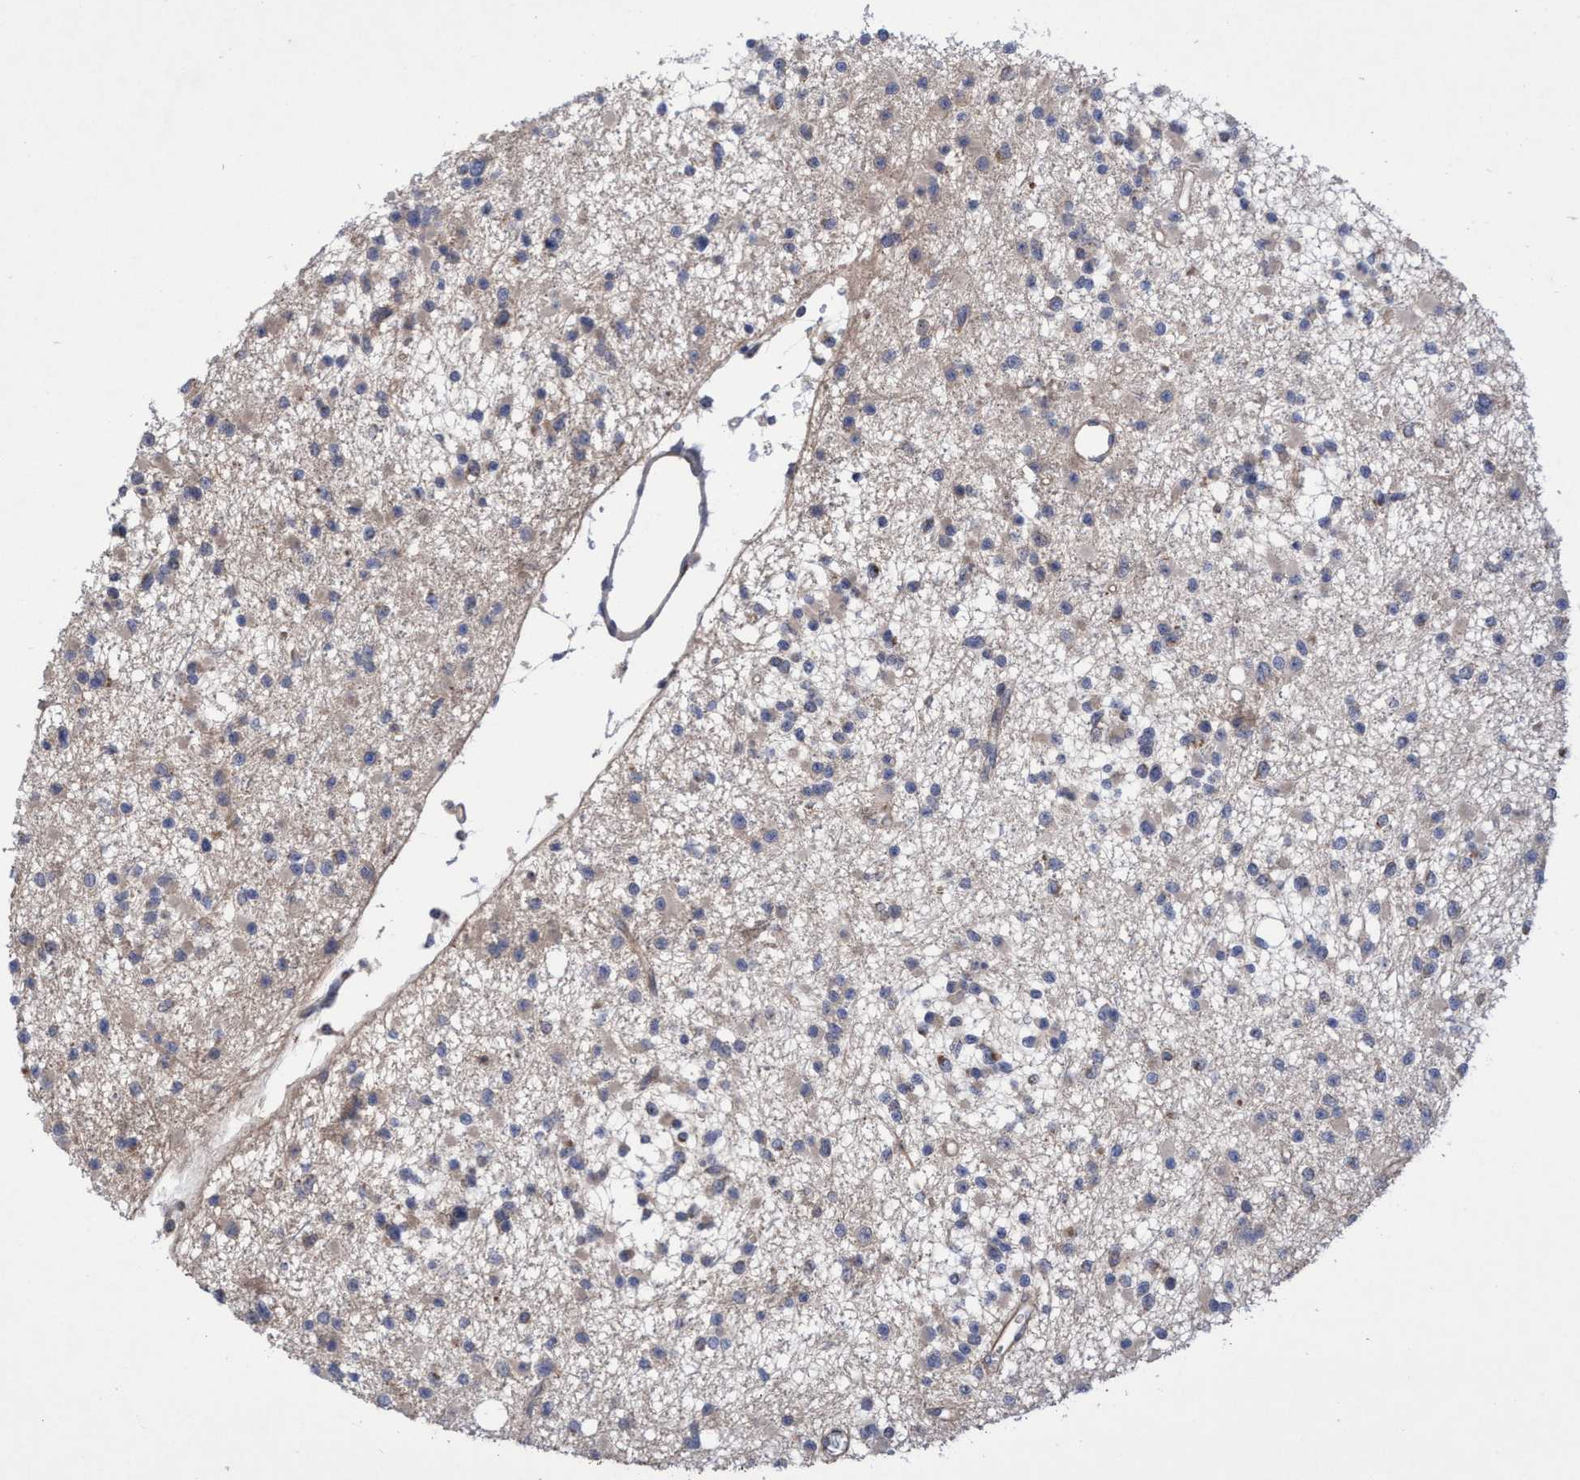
{"staining": {"intensity": "negative", "quantity": "none", "location": "none"}, "tissue": "glioma", "cell_type": "Tumor cells", "image_type": "cancer", "snomed": [{"axis": "morphology", "description": "Glioma, malignant, Low grade"}, {"axis": "topography", "description": "Brain"}], "caption": "Histopathology image shows no protein staining in tumor cells of malignant glioma (low-grade) tissue. (Stains: DAB immunohistochemistry with hematoxylin counter stain, Microscopy: brightfield microscopy at high magnification).", "gene": "P2RY14", "patient": {"sex": "female", "age": 22}}